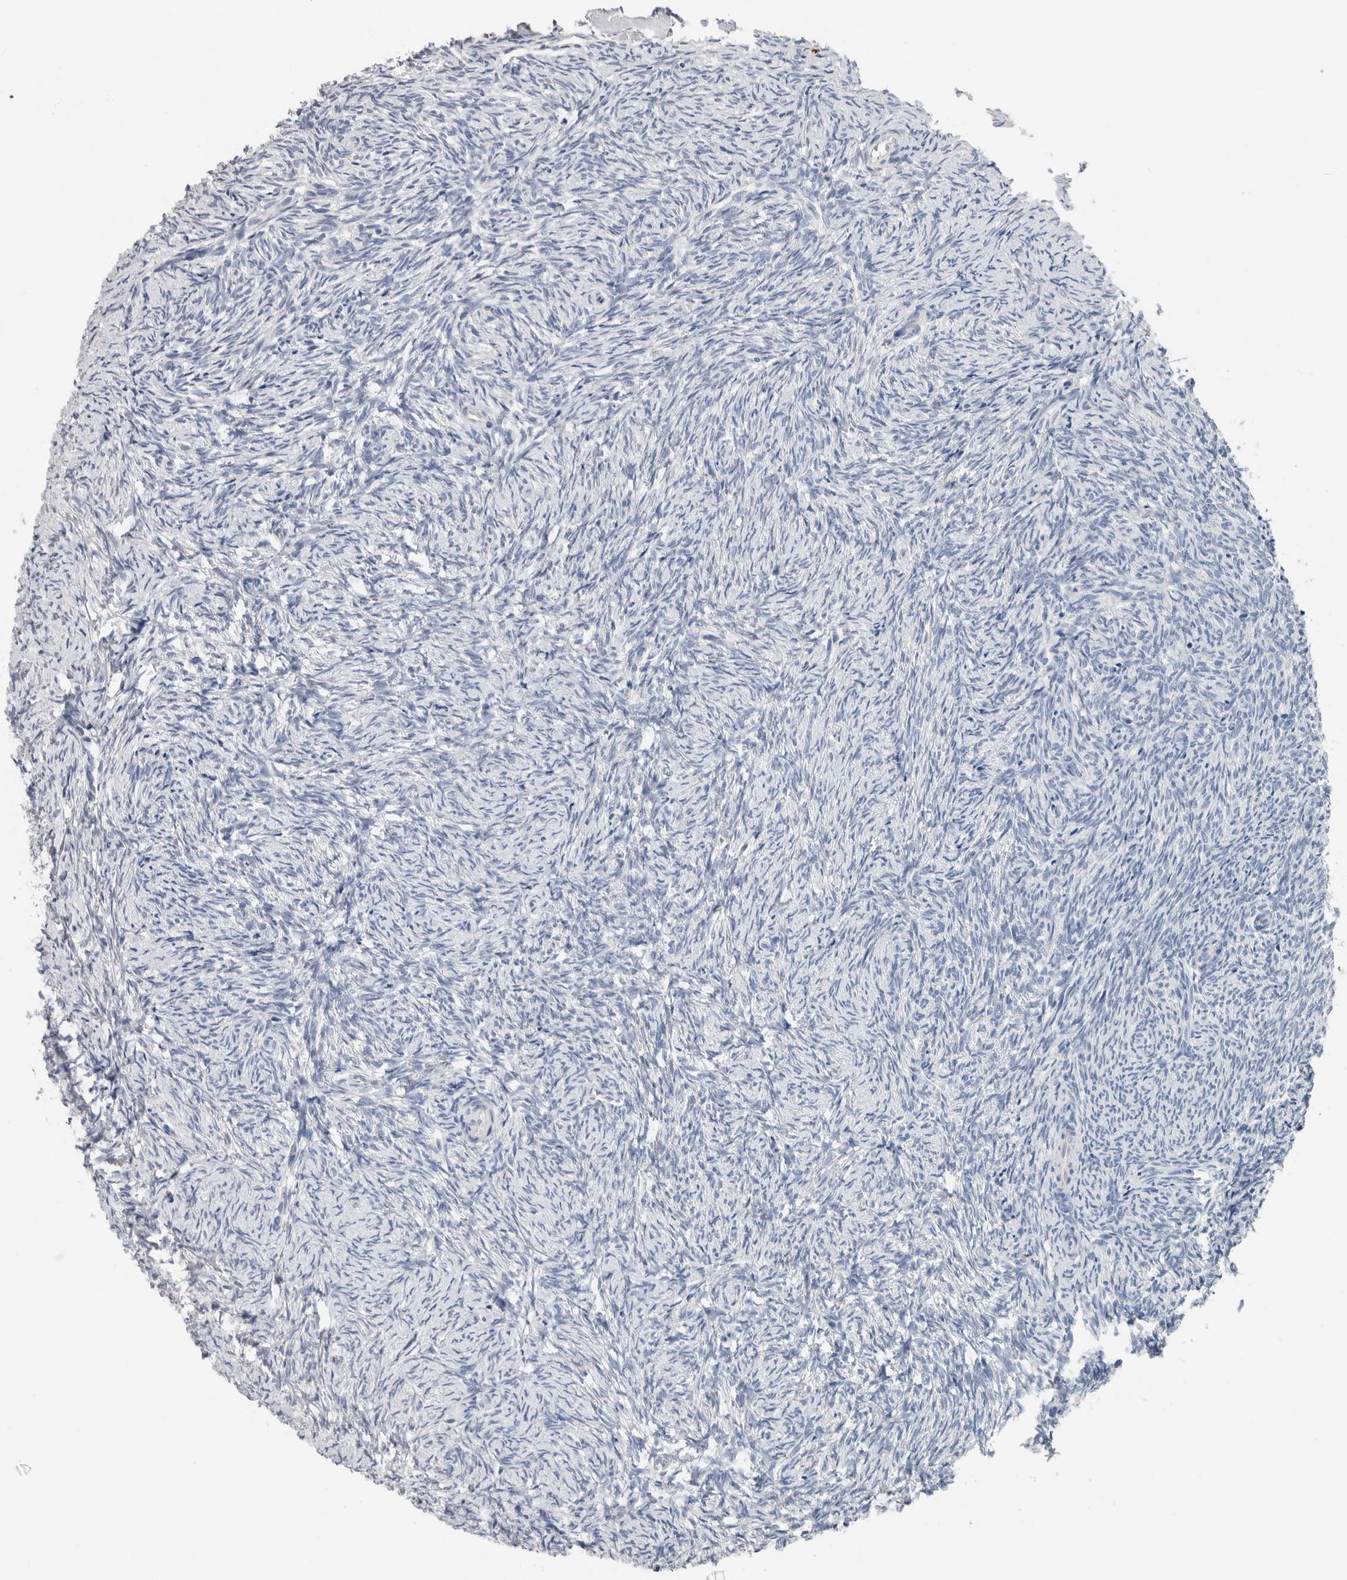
{"staining": {"intensity": "weak", "quantity": "<25%", "location": "cytoplasmic/membranous"}, "tissue": "ovary", "cell_type": "Ovarian stroma cells", "image_type": "normal", "snomed": [{"axis": "morphology", "description": "Normal tissue, NOS"}, {"axis": "topography", "description": "Ovary"}], "caption": "Ovarian stroma cells are negative for protein expression in normal human ovary. The staining was performed using DAB (3,3'-diaminobenzidine) to visualize the protein expression in brown, while the nuclei were stained in blue with hematoxylin (Magnification: 20x).", "gene": "NEFM", "patient": {"sex": "female", "age": 41}}